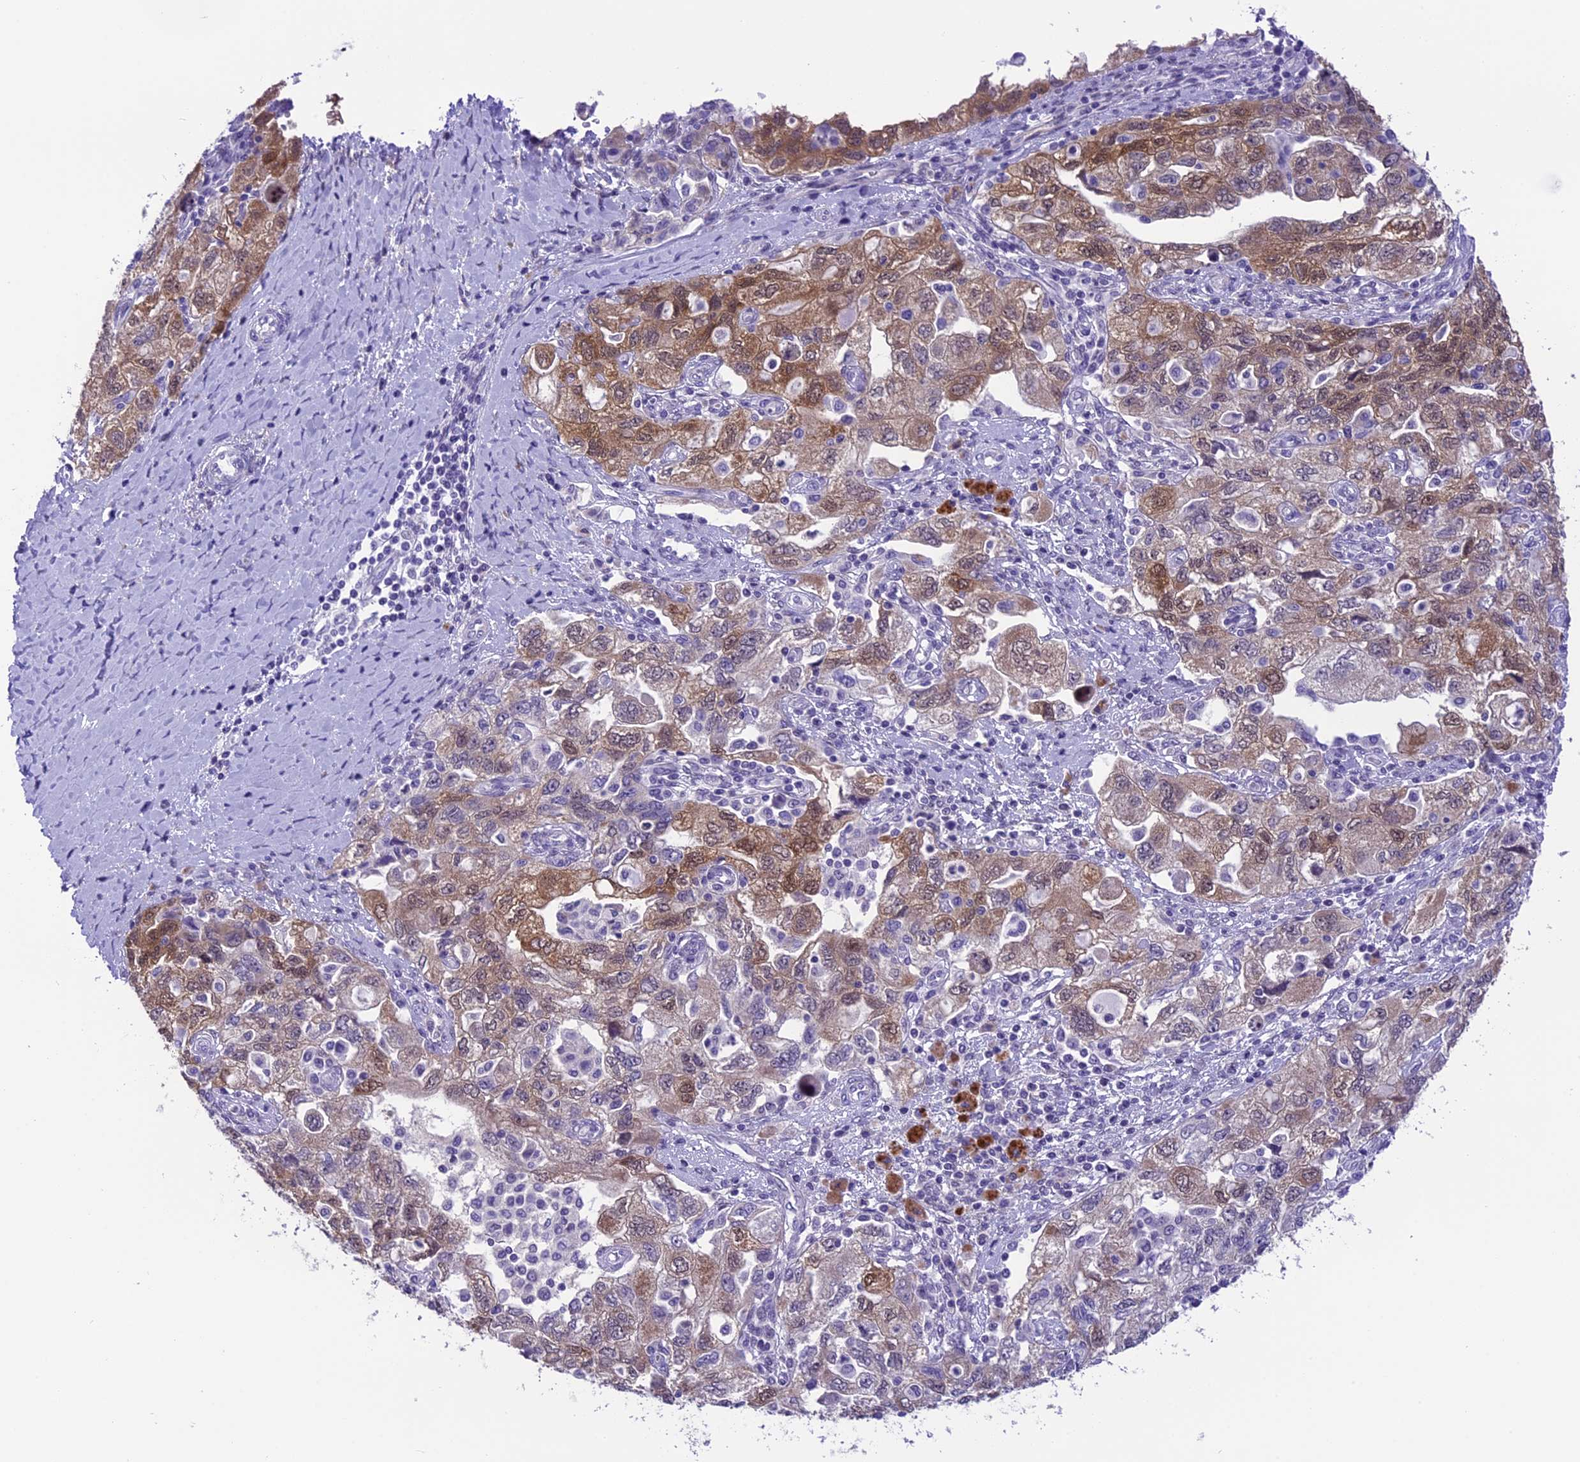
{"staining": {"intensity": "moderate", "quantity": "<25%", "location": "cytoplasmic/membranous,nuclear"}, "tissue": "ovarian cancer", "cell_type": "Tumor cells", "image_type": "cancer", "snomed": [{"axis": "morphology", "description": "Carcinoma, NOS"}, {"axis": "morphology", "description": "Cystadenocarcinoma, serous, NOS"}, {"axis": "topography", "description": "Ovary"}], "caption": "Ovarian cancer was stained to show a protein in brown. There is low levels of moderate cytoplasmic/membranous and nuclear staining in approximately <25% of tumor cells. Using DAB (brown) and hematoxylin (blue) stains, captured at high magnification using brightfield microscopy.", "gene": "PRR15", "patient": {"sex": "female", "age": 69}}